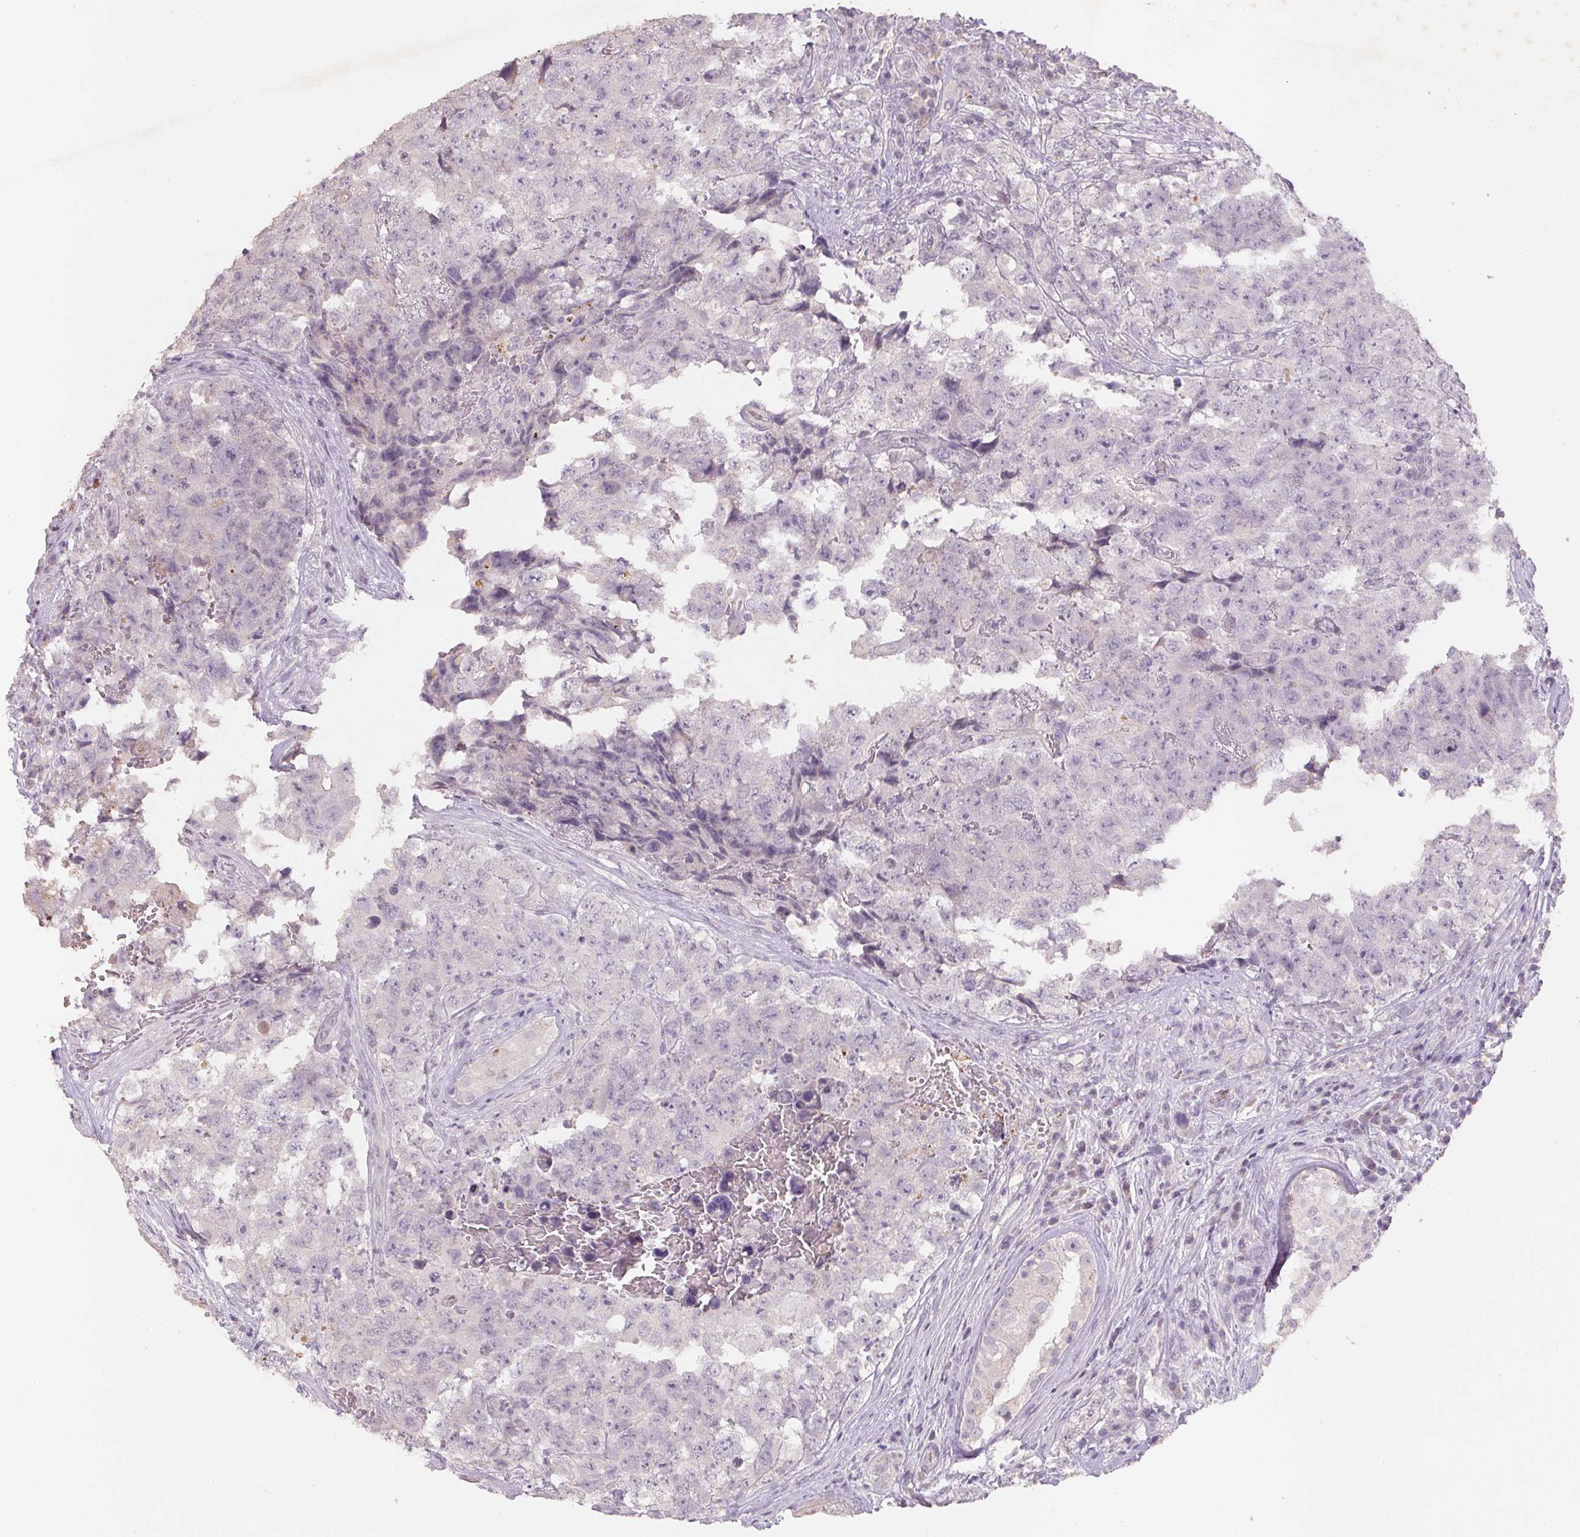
{"staining": {"intensity": "negative", "quantity": "none", "location": "none"}, "tissue": "testis cancer", "cell_type": "Tumor cells", "image_type": "cancer", "snomed": [{"axis": "morphology", "description": "Carcinoma, Embryonal, NOS"}, {"axis": "topography", "description": "Testis"}], "caption": "An immunohistochemistry (IHC) micrograph of embryonal carcinoma (testis) is shown. There is no staining in tumor cells of embryonal carcinoma (testis).", "gene": "CXCL5", "patient": {"sex": "male", "age": 18}}